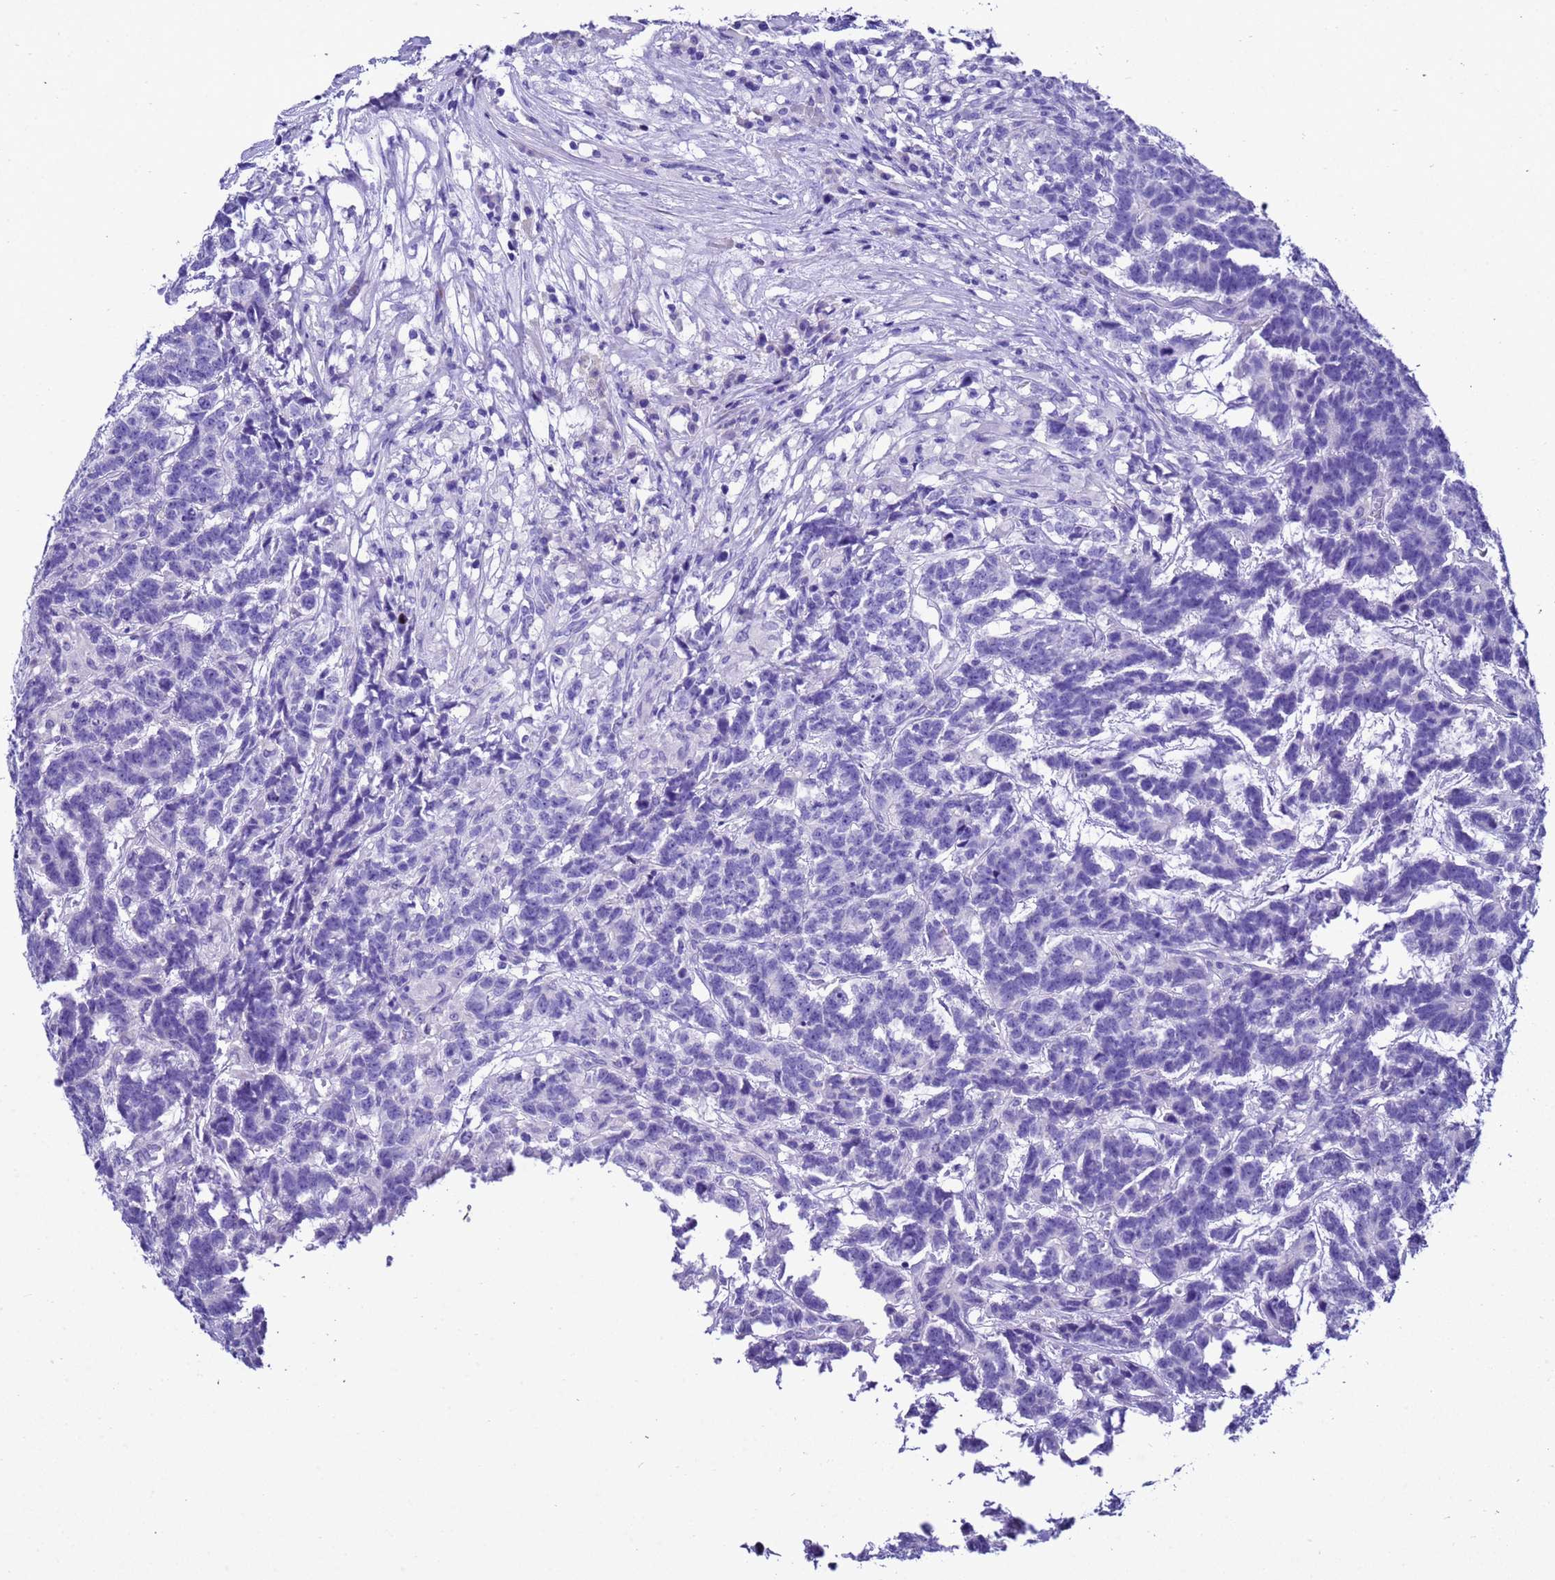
{"staining": {"intensity": "negative", "quantity": "none", "location": "none"}, "tissue": "testis cancer", "cell_type": "Tumor cells", "image_type": "cancer", "snomed": [{"axis": "morphology", "description": "Carcinoma, Embryonal, NOS"}, {"axis": "topography", "description": "Testis"}], "caption": "An image of embryonal carcinoma (testis) stained for a protein shows no brown staining in tumor cells.", "gene": "UGT2B10", "patient": {"sex": "male", "age": 26}}